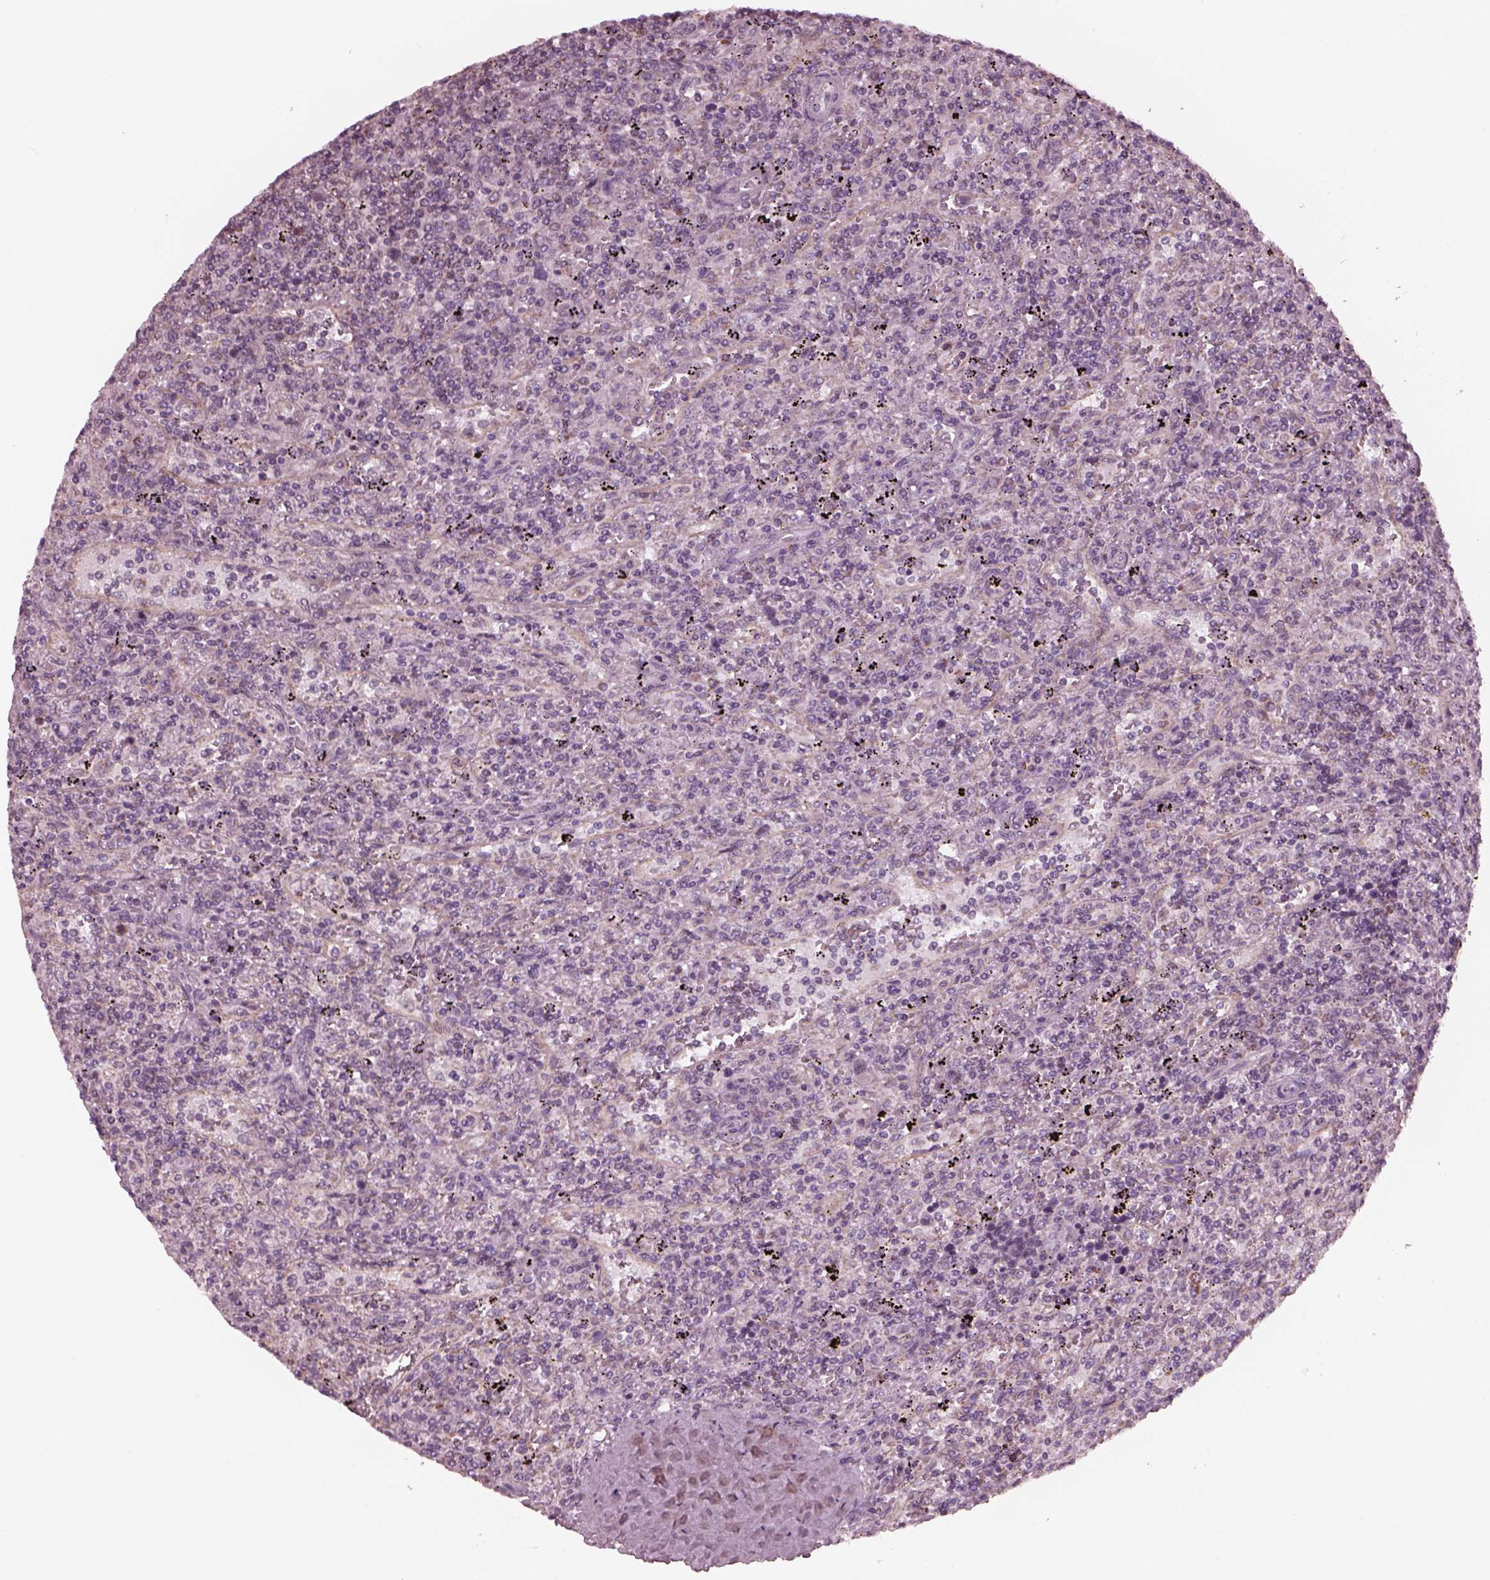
{"staining": {"intensity": "negative", "quantity": "none", "location": "none"}, "tissue": "lymphoma", "cell_type": "Tumor cells", "image_type": "cancer", "snomed": [{"axis": "morphology", "description": "Malignant lymphoma, non-Hodgkin's type, Low grade"}, {"axis": "topography", "description": "Spleen"}], "caption": "The immunohistochemistry (IHC) photomicrograph has no significant staining in tumor cells of lymphoma tissue.", "gene": "CELSR3", "patient": {"sex": "male", "age": 62}}